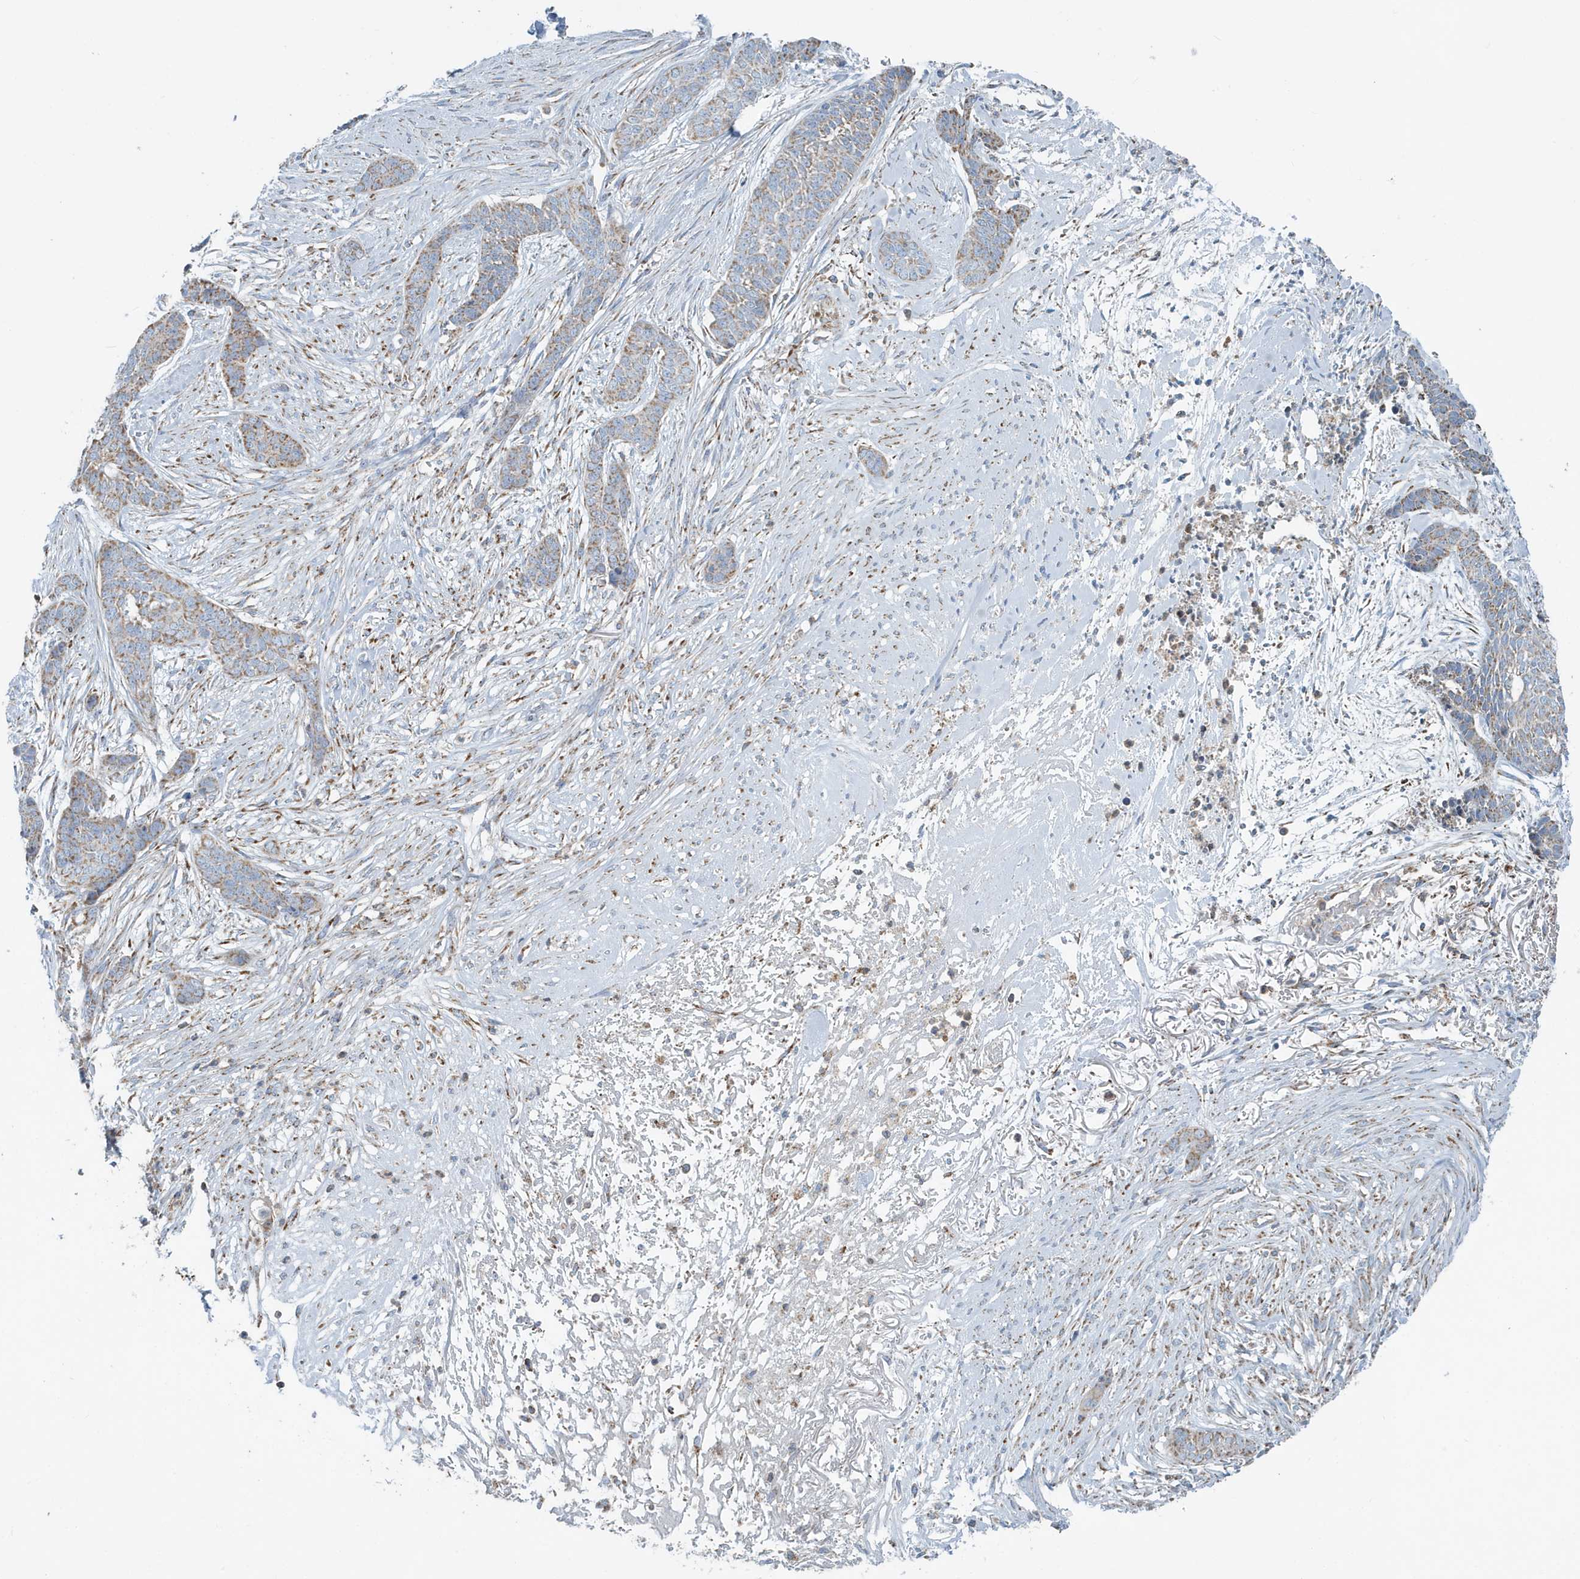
{"staining": {"intensity": "moderate", "quantity": "25%-75%", "location": "cytoplasmic/membranous"}, "tissue": "skin cancer", "cell_type": "Tumor cells", "image_type": "cancer", "snomed": [{"axis": "morphology", "description": "Basal cell carcinoma"}, {"axis": "topography", "description": "Skin"}], "caption": "The histopathology image shows immunohistochemical staining of skin cancer. There is moderate cytoplasmic/membranous expression is present in about 25%-75% of tumor cells.", "gene": "RAB11FIP3", "patient": {"sex": "female", "age": 64}}